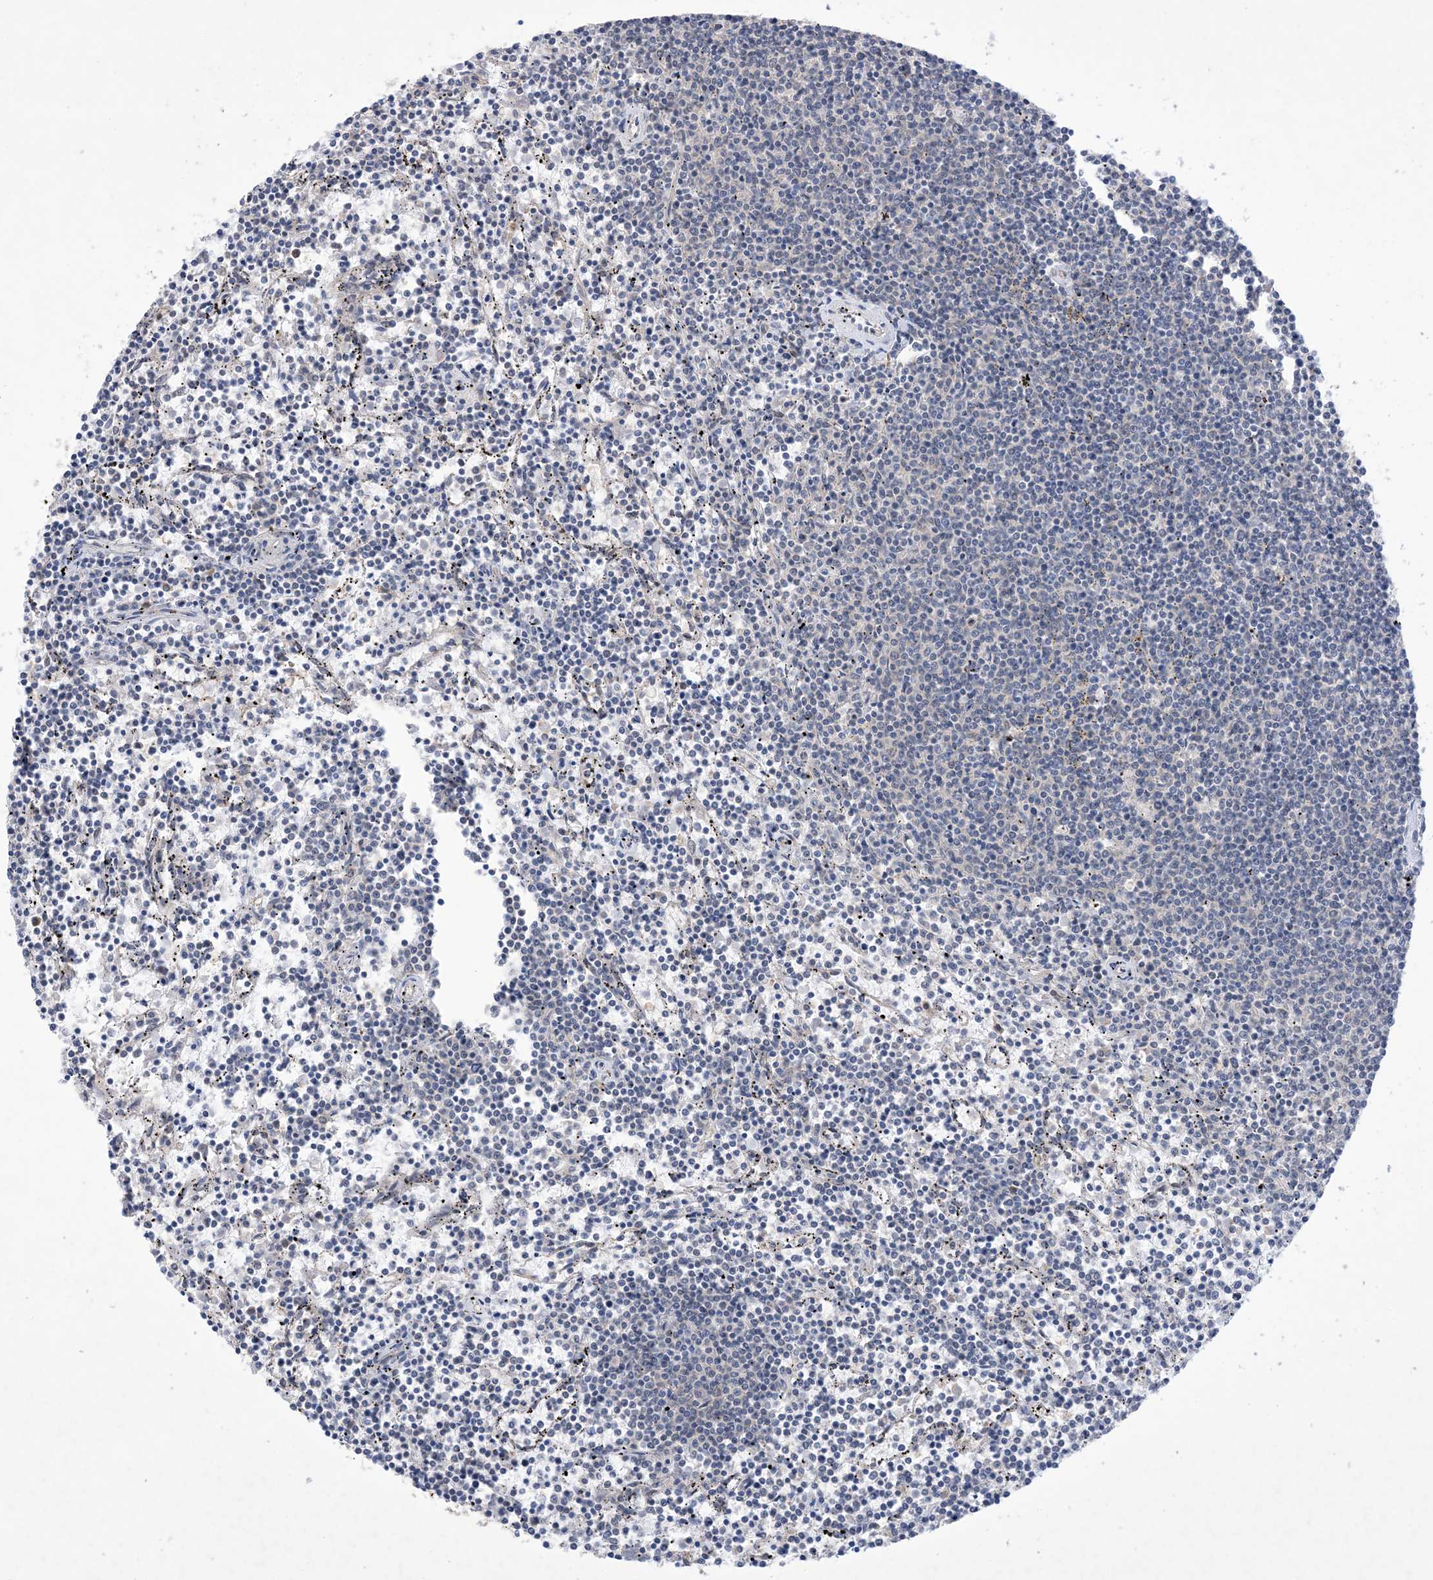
{"staining": {"intensity": "negative", "quantity": "none", "location": "none"}, "tissue": "lymphoma", "cell_type": "Tumor cells", "image_type": "cancer", "snomed": [{"axis": "morphology", "description": "Malignant lymphoma, non-Hodgkin's type, Low grade"}, {"axis": "topography", "description": "Spleen"}], "caption": "Histopathology image shows no significant protein positivity in tumor cells of low-grade malignant lymphoma, non-Hodgkin's type.", "gene": "EHBP1", "patient": {"sex": "female", "age": 50}}